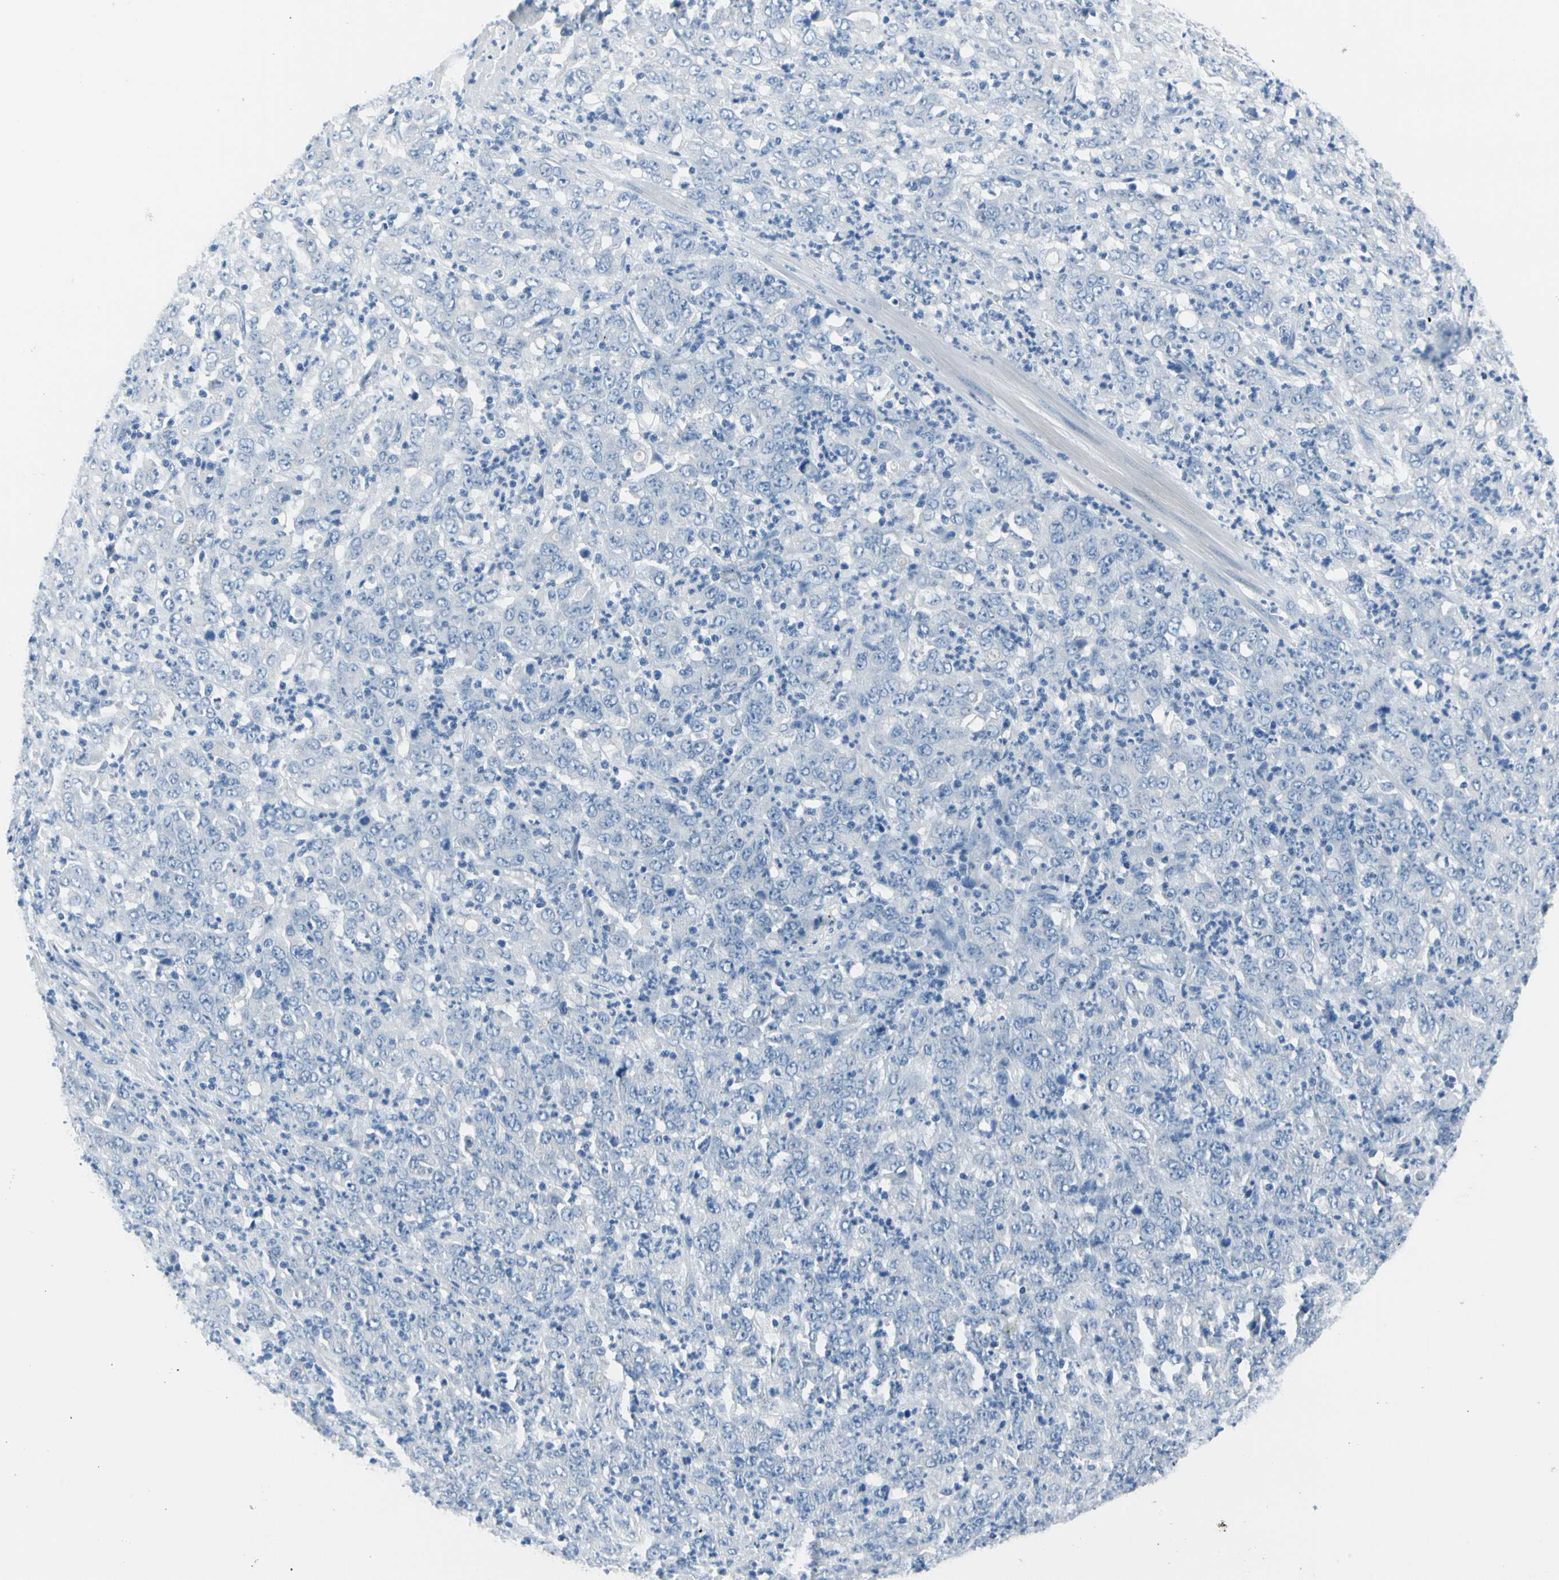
{"staining": {"intensity": "negative", "quantity": "none", "location": "none"}, "tissue": "stomach cancer", "cell_type": "Tumor cells", "image_type": "cancer", "snomed": [{"axis": "morphology", "description": "Adenocarcinoma, NOS"}, {"axis": "topography", "description": "Stomach, lower"}], "caption": "Protein analysis of adenocarcinoma (stomach) exhibits no significant positivity in tumor cells.", "gene": "TPO", "patient": {"sex": "female", "age": 71}}